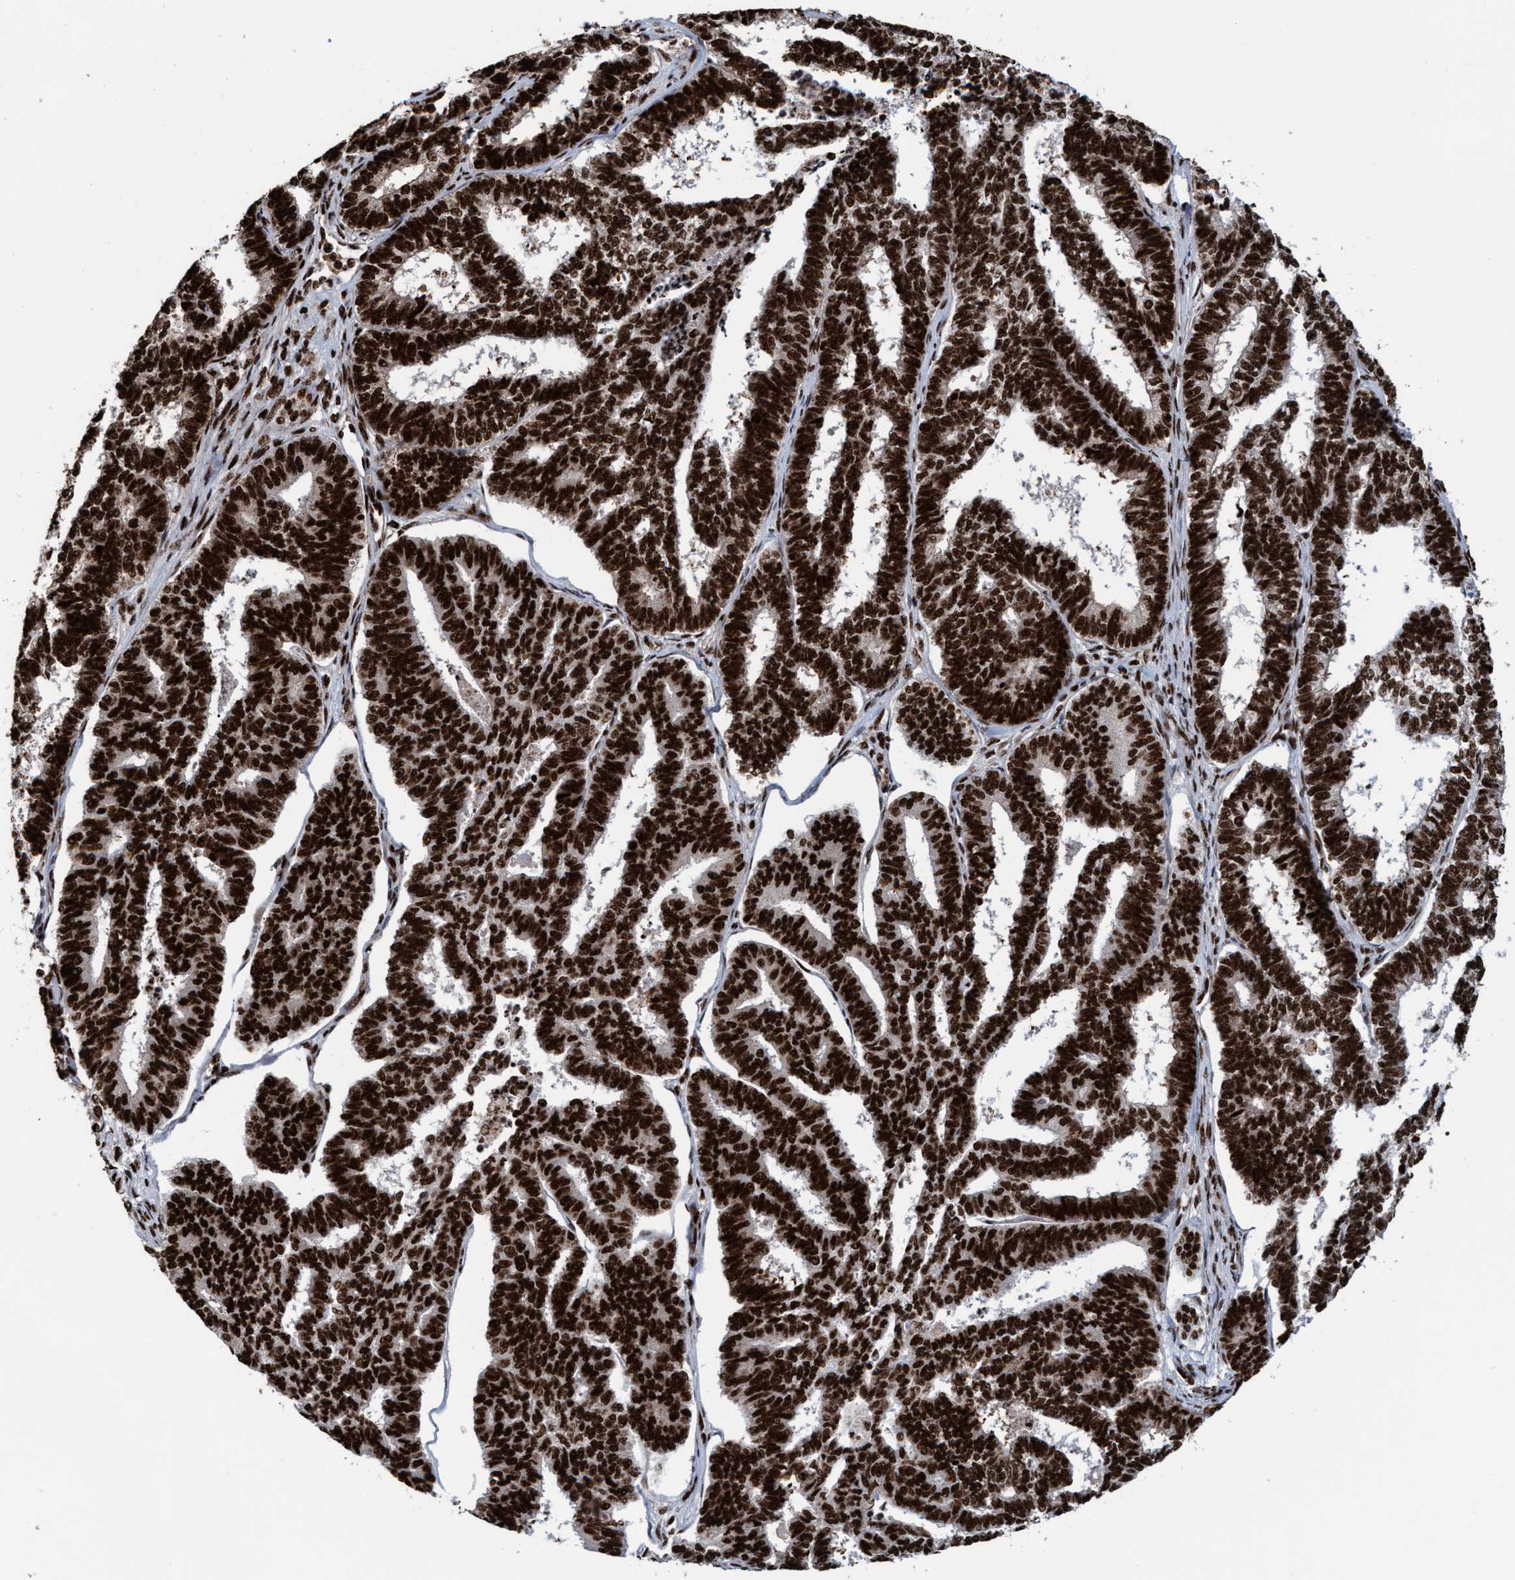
{"staining": {"intensity": "strong", "quantity": ">75%", "location": "nuclear"}, "tissue": "endometrial cancer", "cell_type": "Tumor cells", "image_type": "cancer", "snomed": [{"axis": "morphology", "description": "Adenocarcinoma, NOS"}, {"axis": "topography", "description": "Endometrium"}], "caption": "Immunohistochemical staining of human endometrial cancer (adenocarcinoma) shows strong nuclear protein positivity in approximately >75% of tumor cells.", "gene": "TOPBP1", "patient": {"sex": "female", "age": 70}}